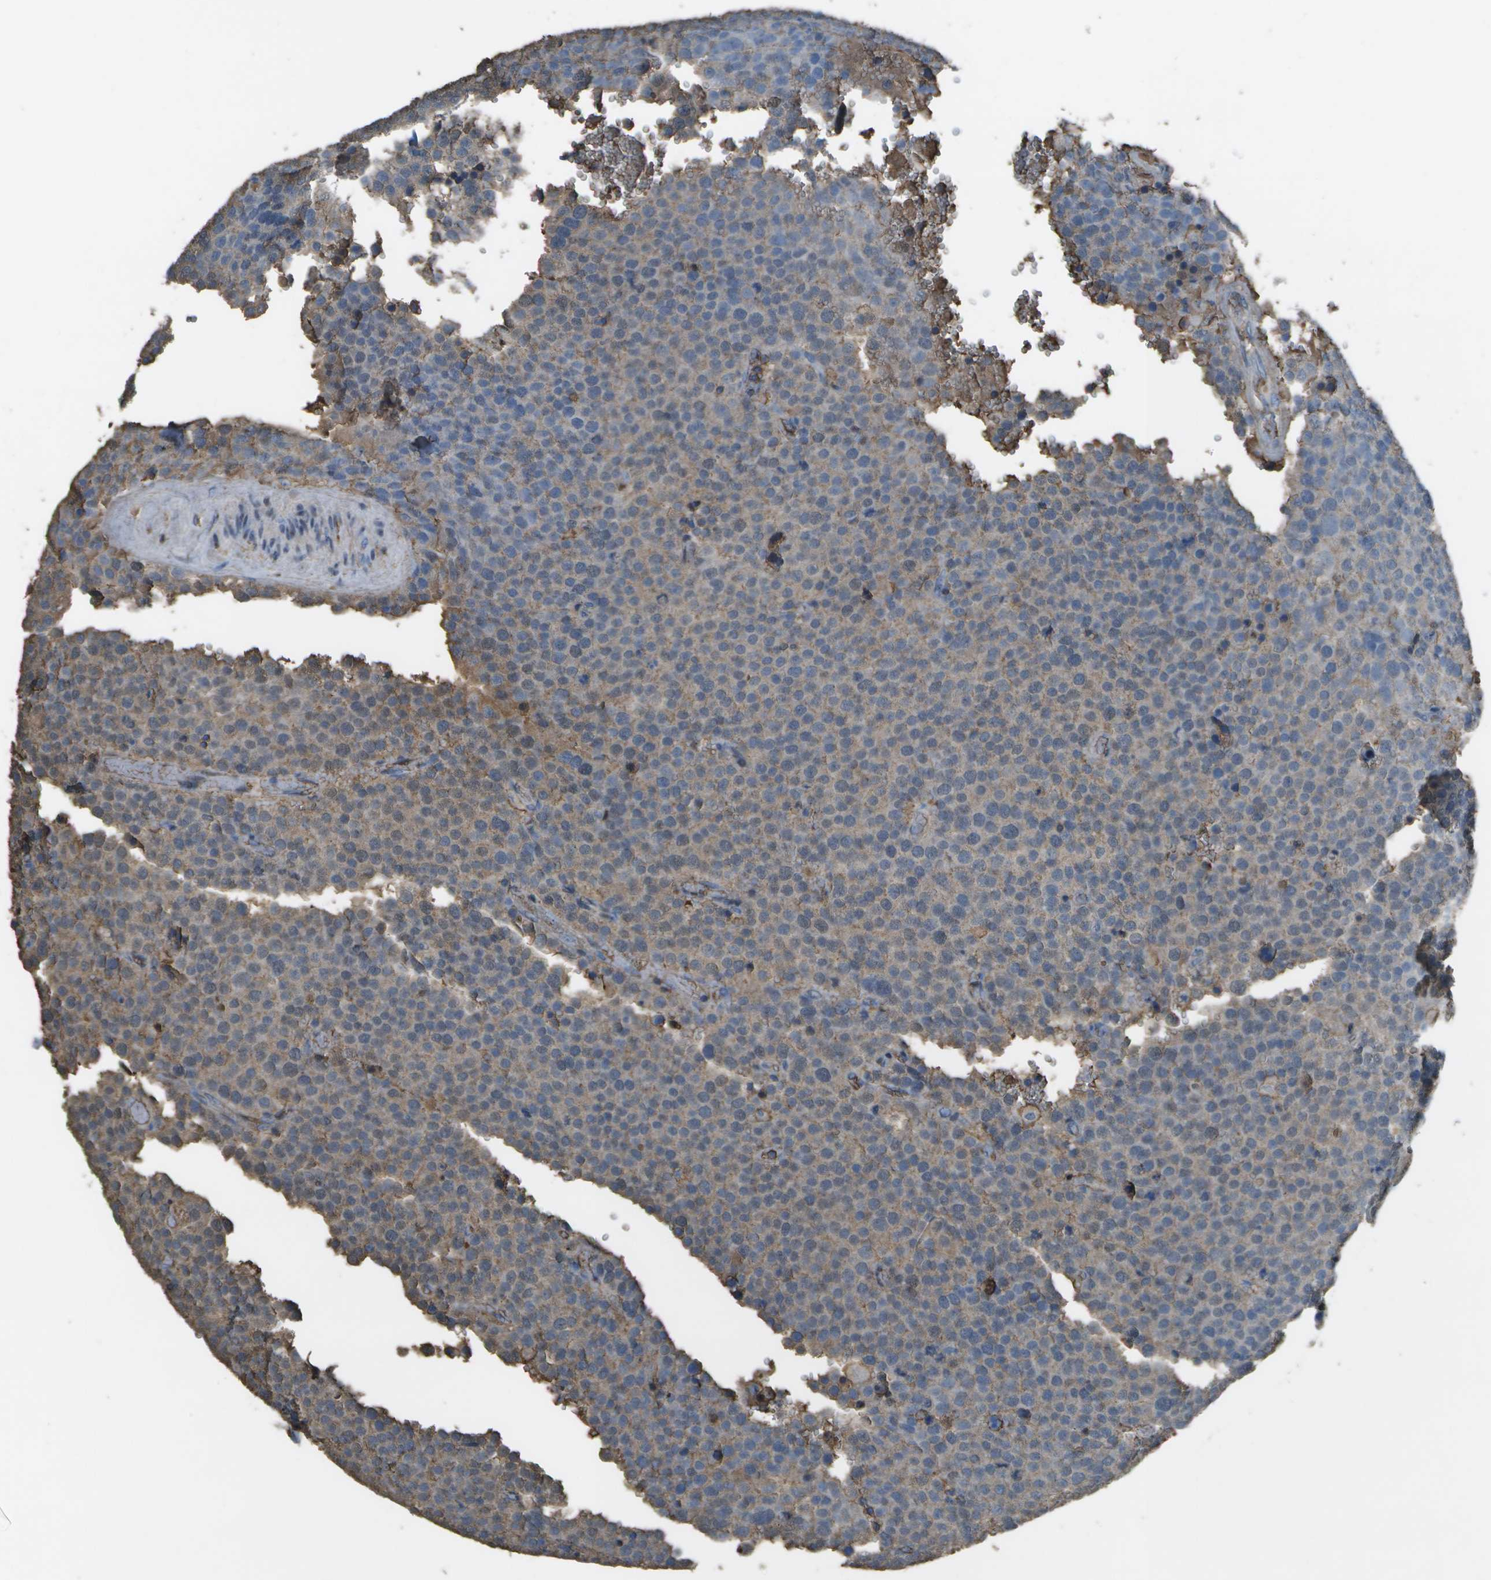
{"staining": {"intensity": "weak", "quantity": "25%-75%", "location": "cytoplasmic/membranous"}, "tissue": "testis cancer", "cell_type": "Tumor cells", "image_type": "cancer", "snomed": [{"axis": "morphology", "description": "Normal tissue, NOS"}, {"axis": "morphology", "description": "Seminoma, NOS"}, {"axis": "topography", "description": "Testis"}], "caption": "Tumor cells show weak cytoplasmic/membranous positivity in approximately 25%-75% of cells in testis seminoma. The protein of interest is shown in brown color, while the nuclei are stained blue.", "gene": "CYP4F11", "patient": {"sex": "male", "age": 71}}